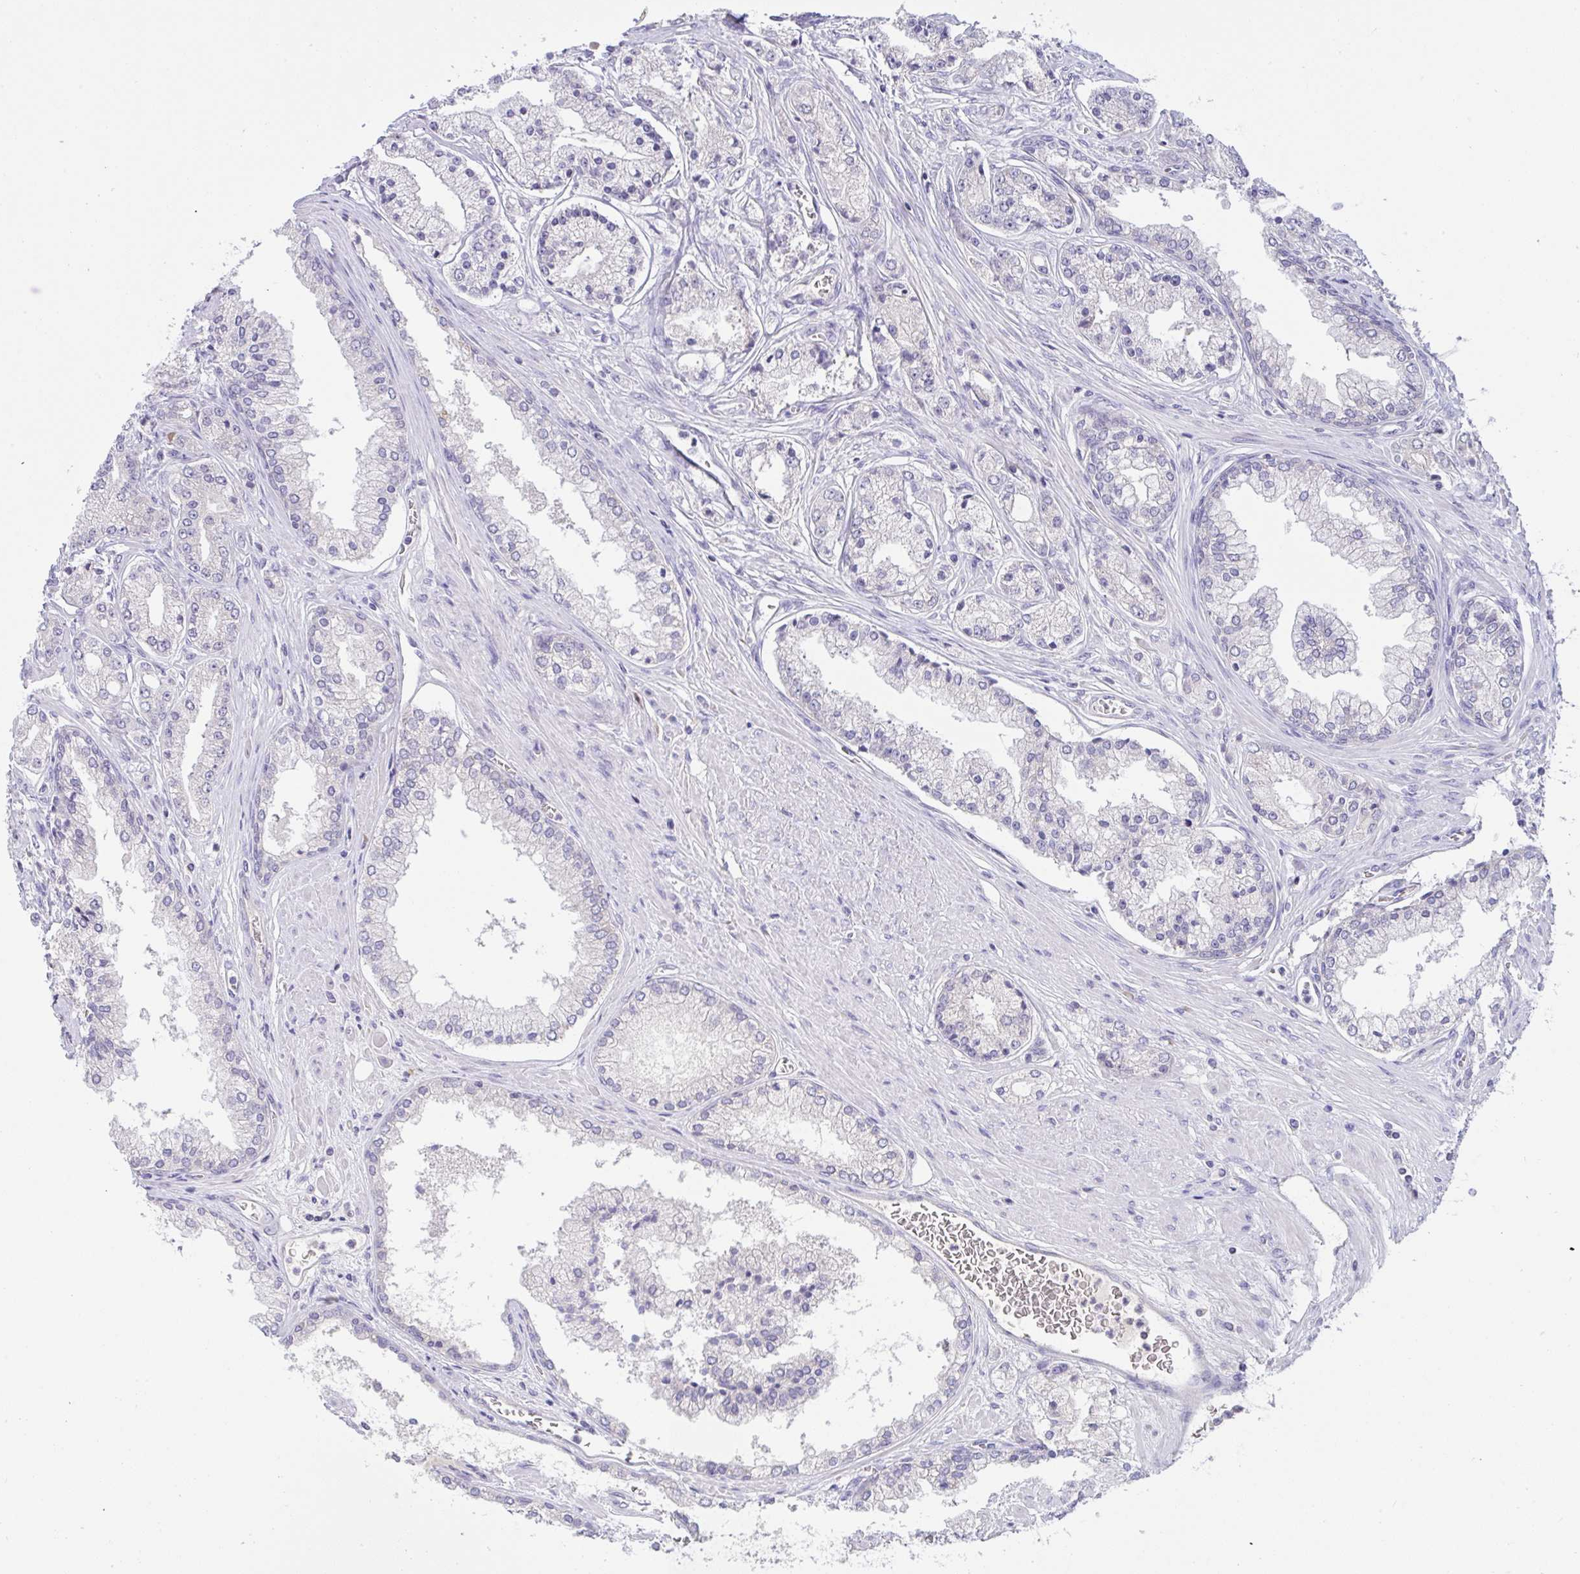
{"staining": {"intensity": "negative", "quantity": "none", "location": "none"}, "tissue": "prostate cancer", "cell_type": "Tumor cells", "image_type": "cancer", "snomed": [{"axis": "morphology", "description": "Adenocarcinoma, High grade"}, {"axis": "topography", "description": "Prostate"}], "caption": "Immunohistochemistry micrograph of prostate cancer (adenocarcinoma (high-grade)) stained for a protein (brown), which reveals no staining in tumor cells.", "gene": "TMEM41A", "patient": {"sex": "male", "age": 66}}